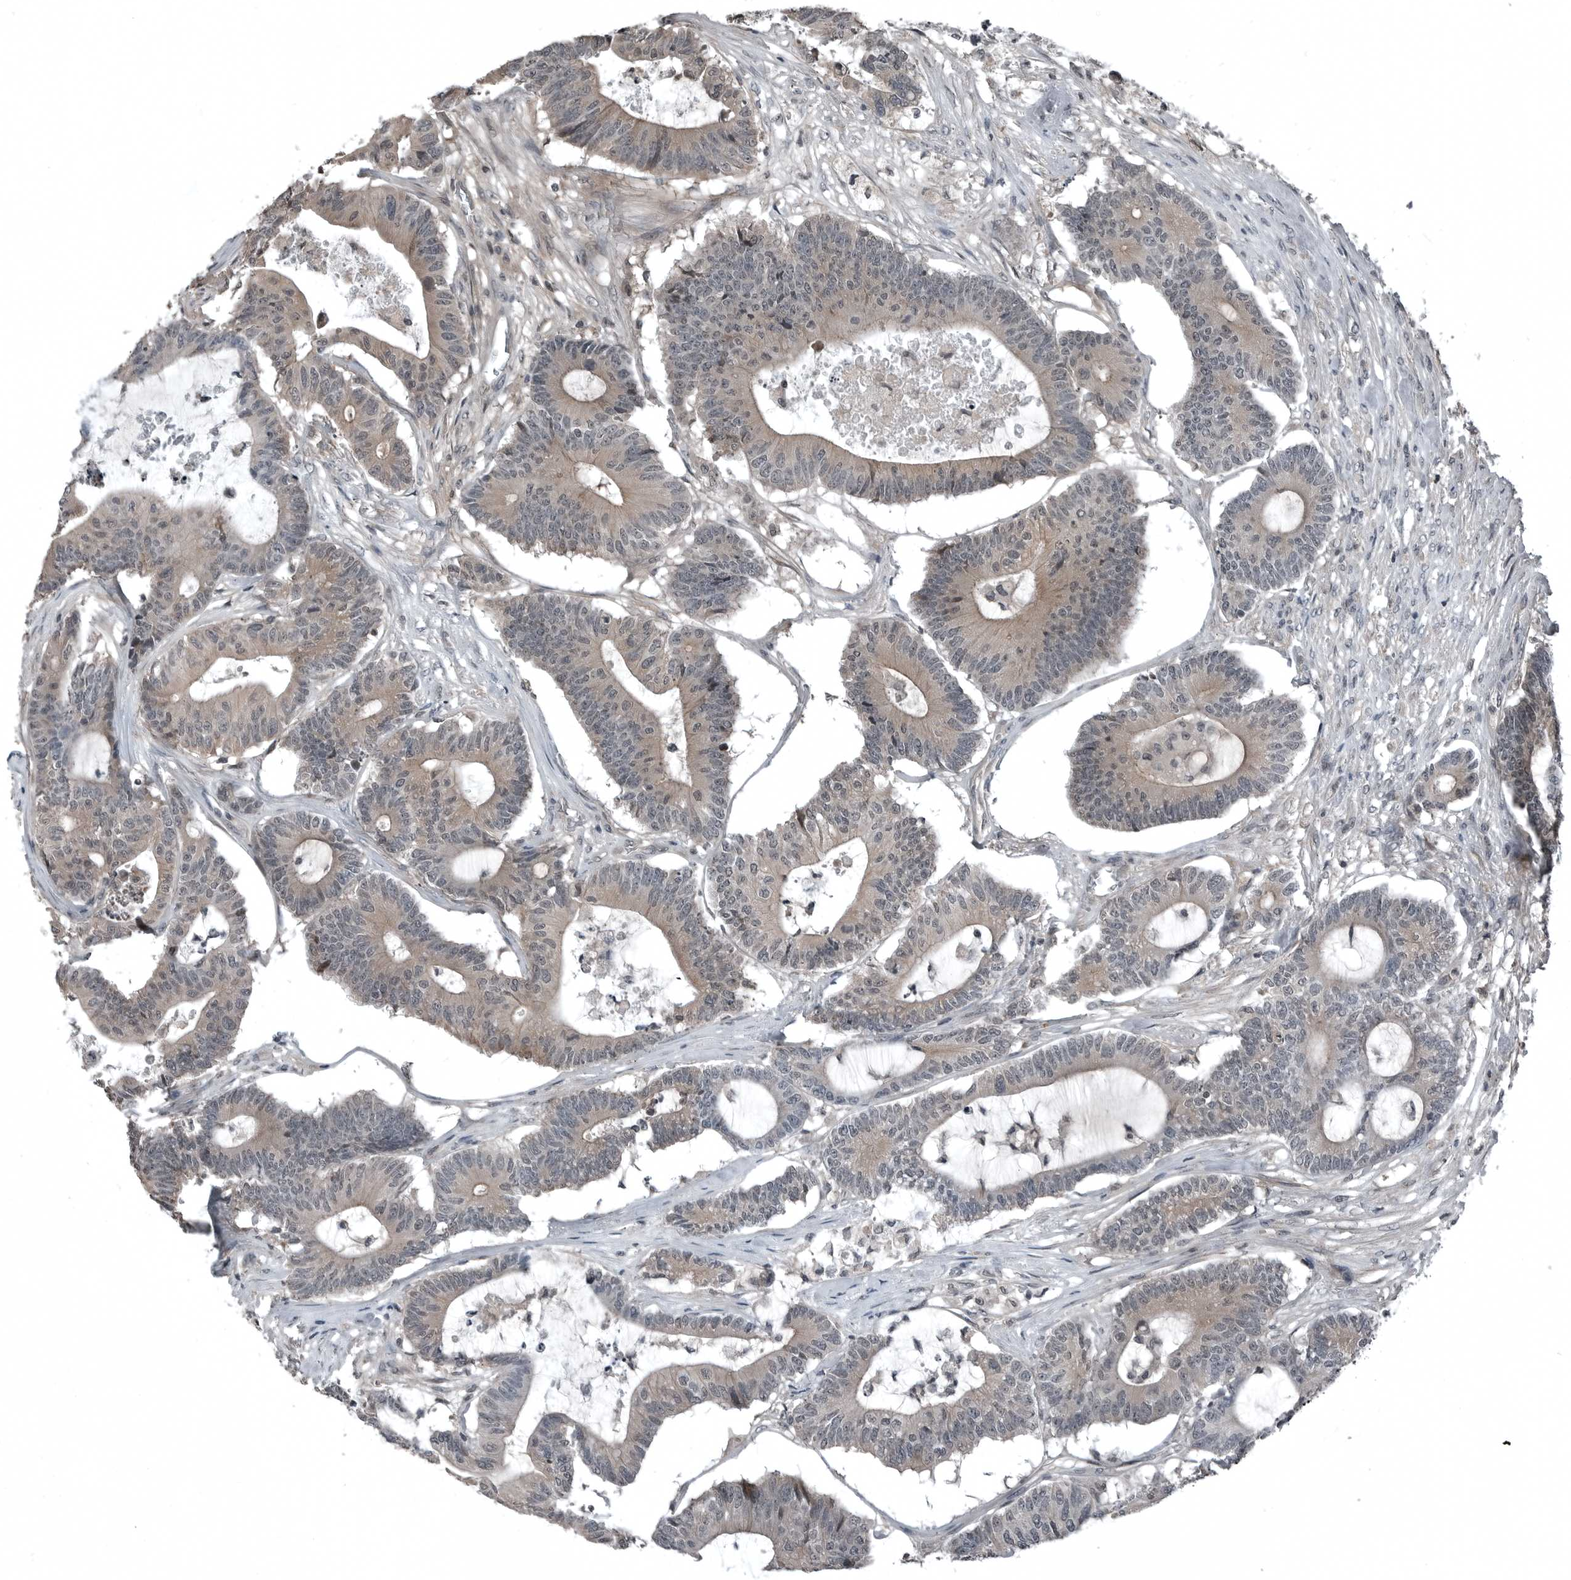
{"staining": {"intensity": "weak", "quantity": ">75%", "location": "cytoplasmic/membranous,nuclear"}, "tissue": "colorectal cancer", "cell_type": "Tumor cells", "image_type": "cancer", "snomed": [{"axis": "morphology", "description": "Adenocarcinoma, NOS"}, {"axis": "topography", "description": "Colon"}], "caption": "The immunohistochemical stain labels weak cytoplasmic/membranous and nuclear staining in tumor cells of adenocarcinoma (colorectal) tissue.", "gene": "GAK", "patient": {"sex": "female", "age": 84}}